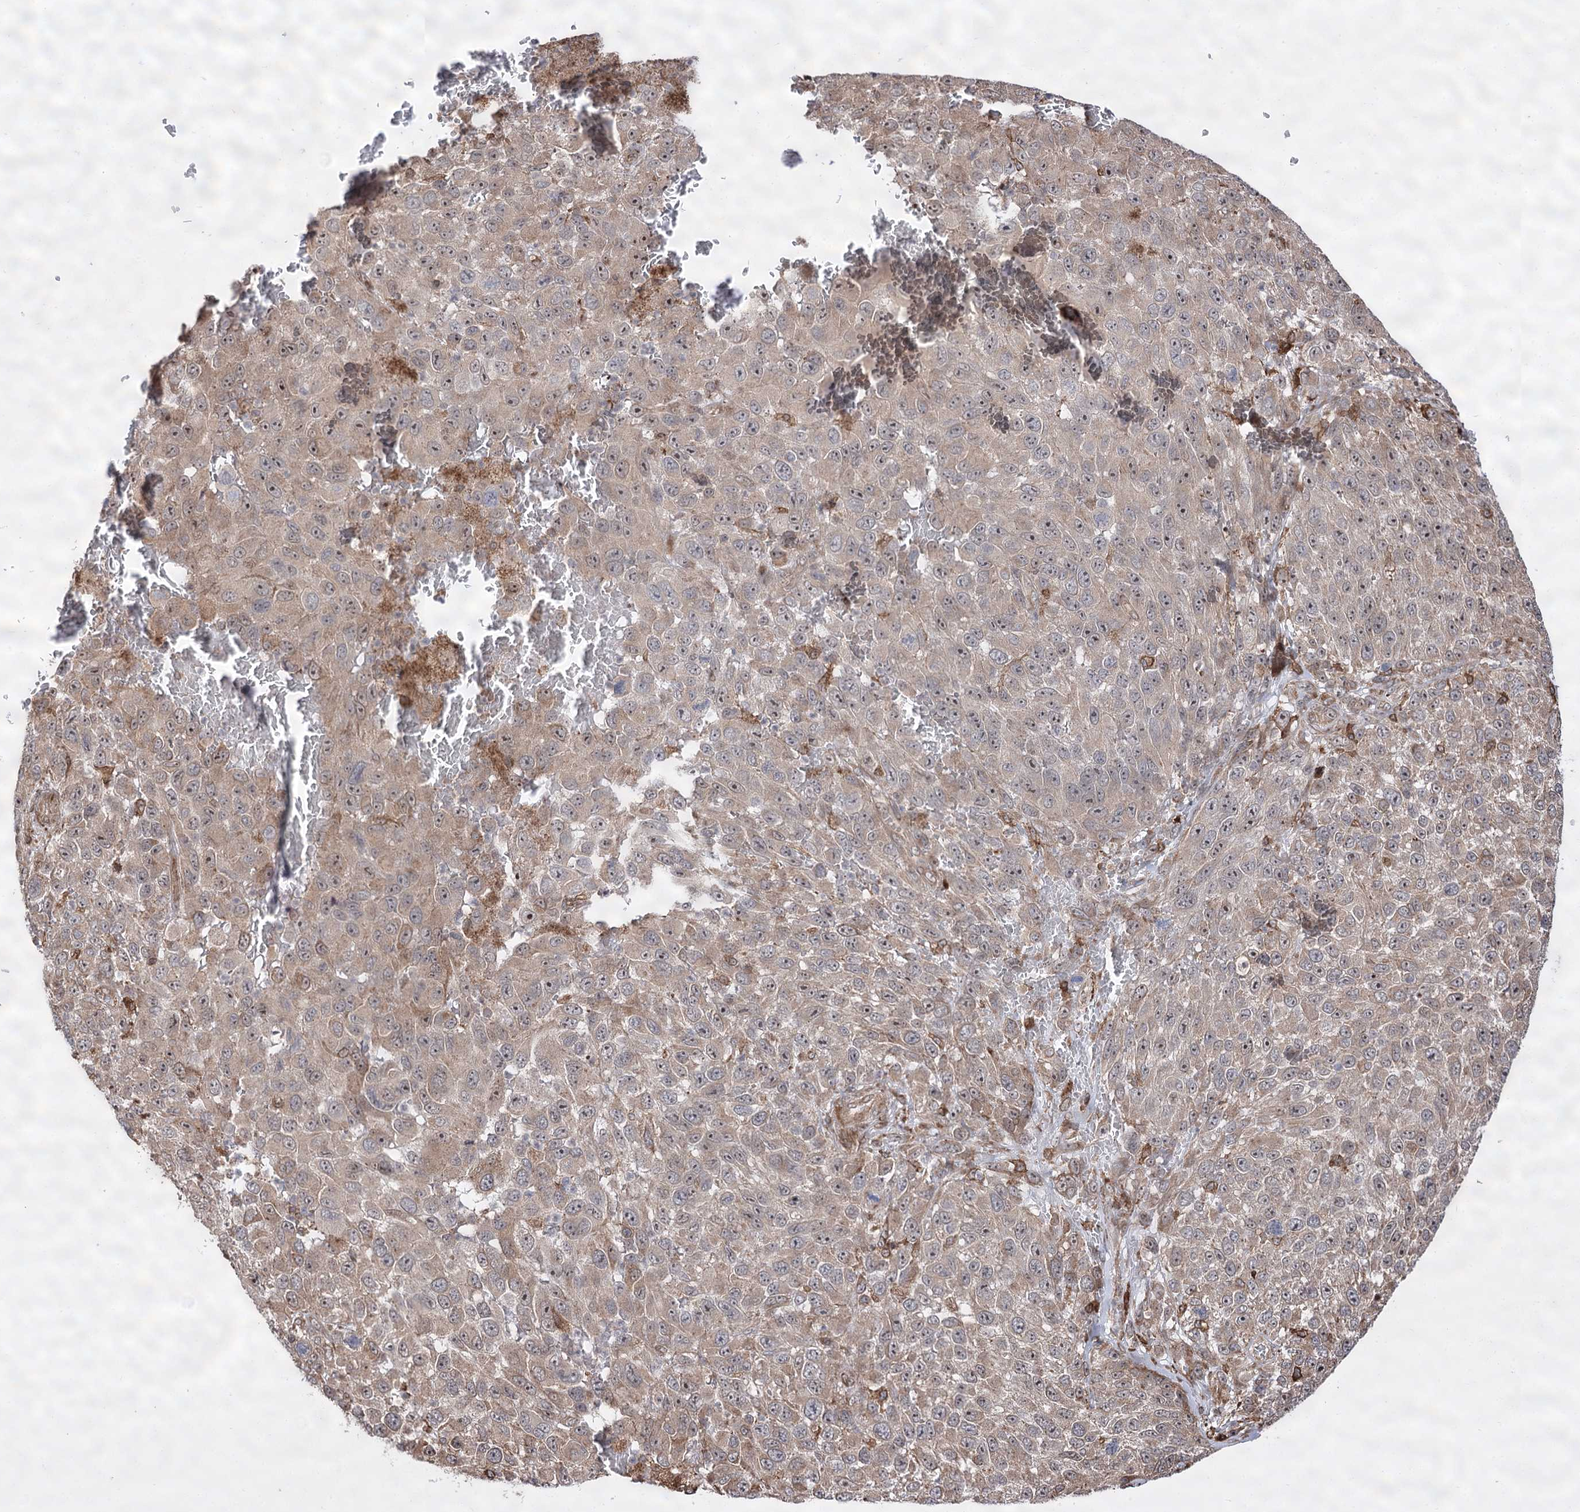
{"staining": {"intensity": "weak", "quantity": ">75%", "location": "cytoplasmic/membranous,nuclear"}, "tissue": "melanoma", "cell_type": "Tumor cells", "image_type": "cancer", "snomed": [{"axis": "morphology", "description": "Malignant melanoma, NOS"}, {"axis": "topography", "description": "Skin"}], "caption": "Melanoma stained with DAB immunohistochemistry (IHC) displays low levels of weak cytoplasmic/membranous and nuclear staining in about >75% of tumor cells.", "gene": "FANCL", "patient": {"sex": "female", "age": 96}}